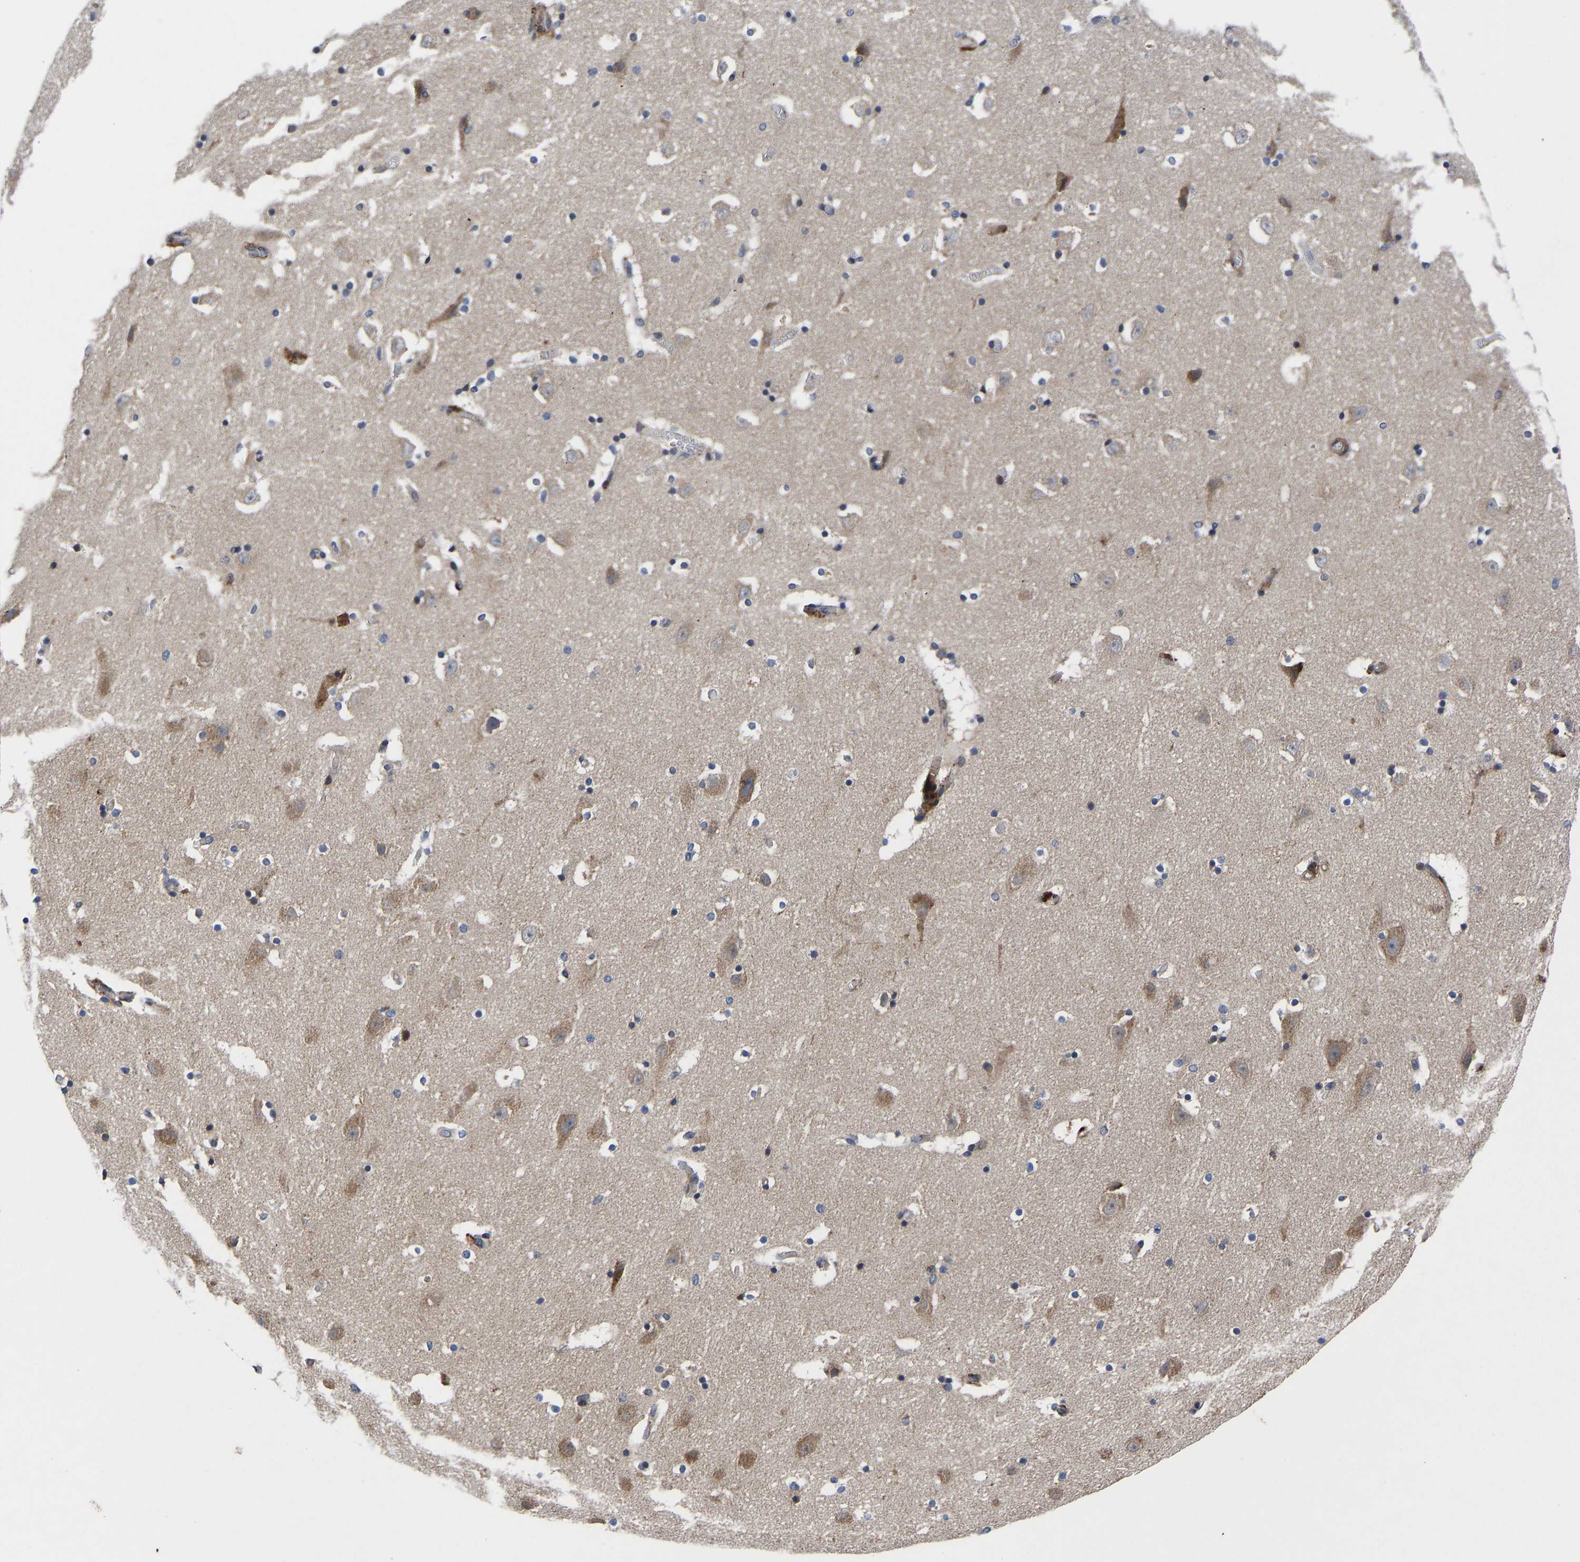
{"staining": {"intensity": "moderate", "quantity": "<25%", "location": "cytoplasmic/membranous"}, "tissue": "hippocampus", "cell_type": "Glial cells", "image_type": "normal", "snomed": [{"axis": "morphology", "description": "Normal tissue, NOS"}, {"axis": "topography", "description": "Hippocampus"}], "caption": "An image of human hippocampus stained for a protein exhibits moderate cytoplasmic/membranous brown staining in glial cells. Ihc stains the protein in brown and the nuclei are stained blue.", "gene": "TMEM38B", "patient": {"sex": "male", "age": 45}}